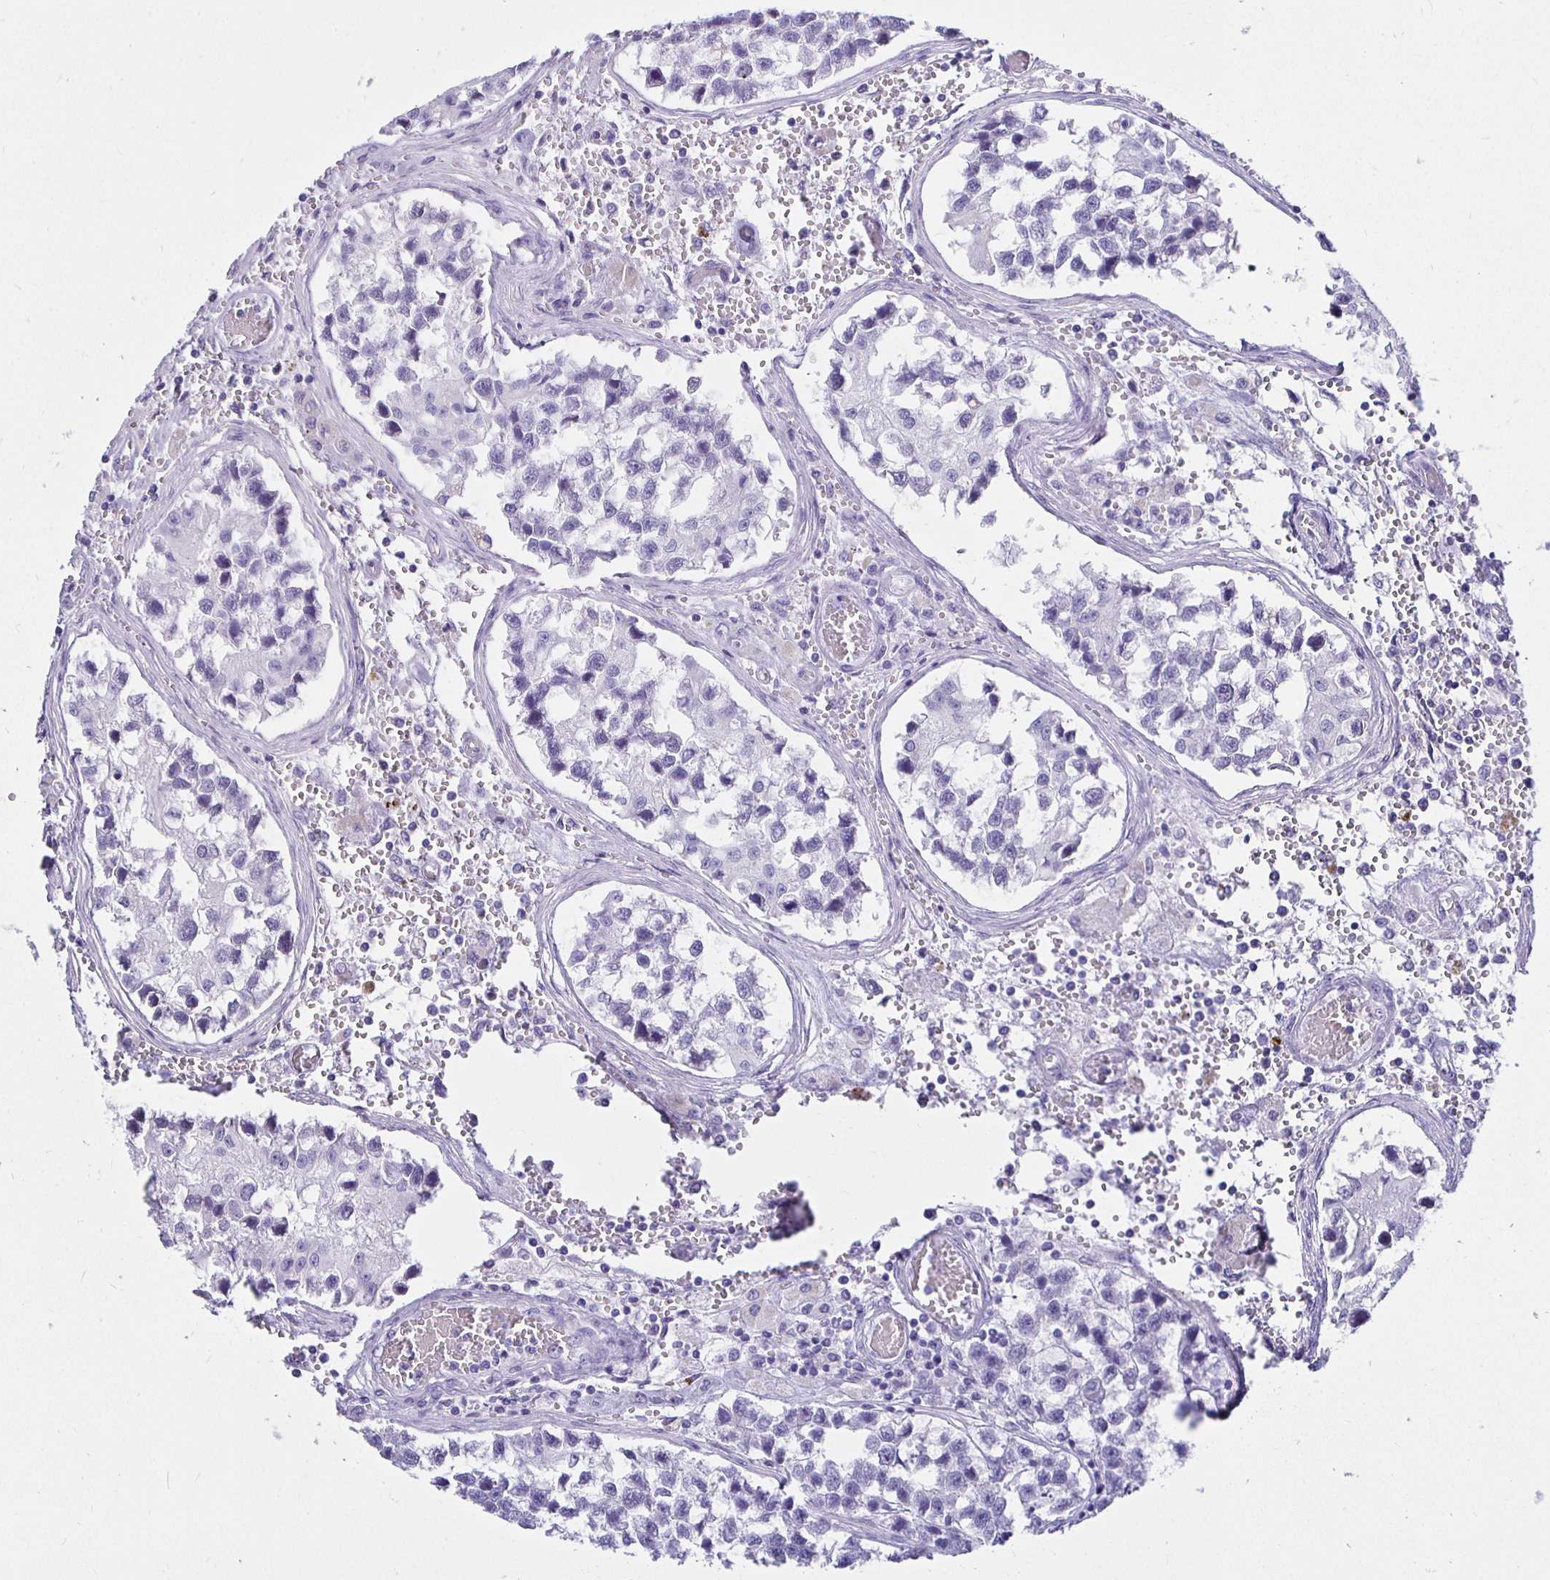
{"staining": {"intensity": "negative", "quantity": "none", "location": "none"}, "tissue": "testis cancer", "cell_type": "Tumor cells", "image_type": "cancer", "snomed": [{"axis": "morphology", "description": "Seminoma, NOS"}, {"axis": "topography", "description": "Testis"}], "caption": "DAB immunohistochemical staining of human testis cancer shows no significant staining in tumor cells.", "gene": "UMOD", "patient": {"sex": "male", "age": 26}}